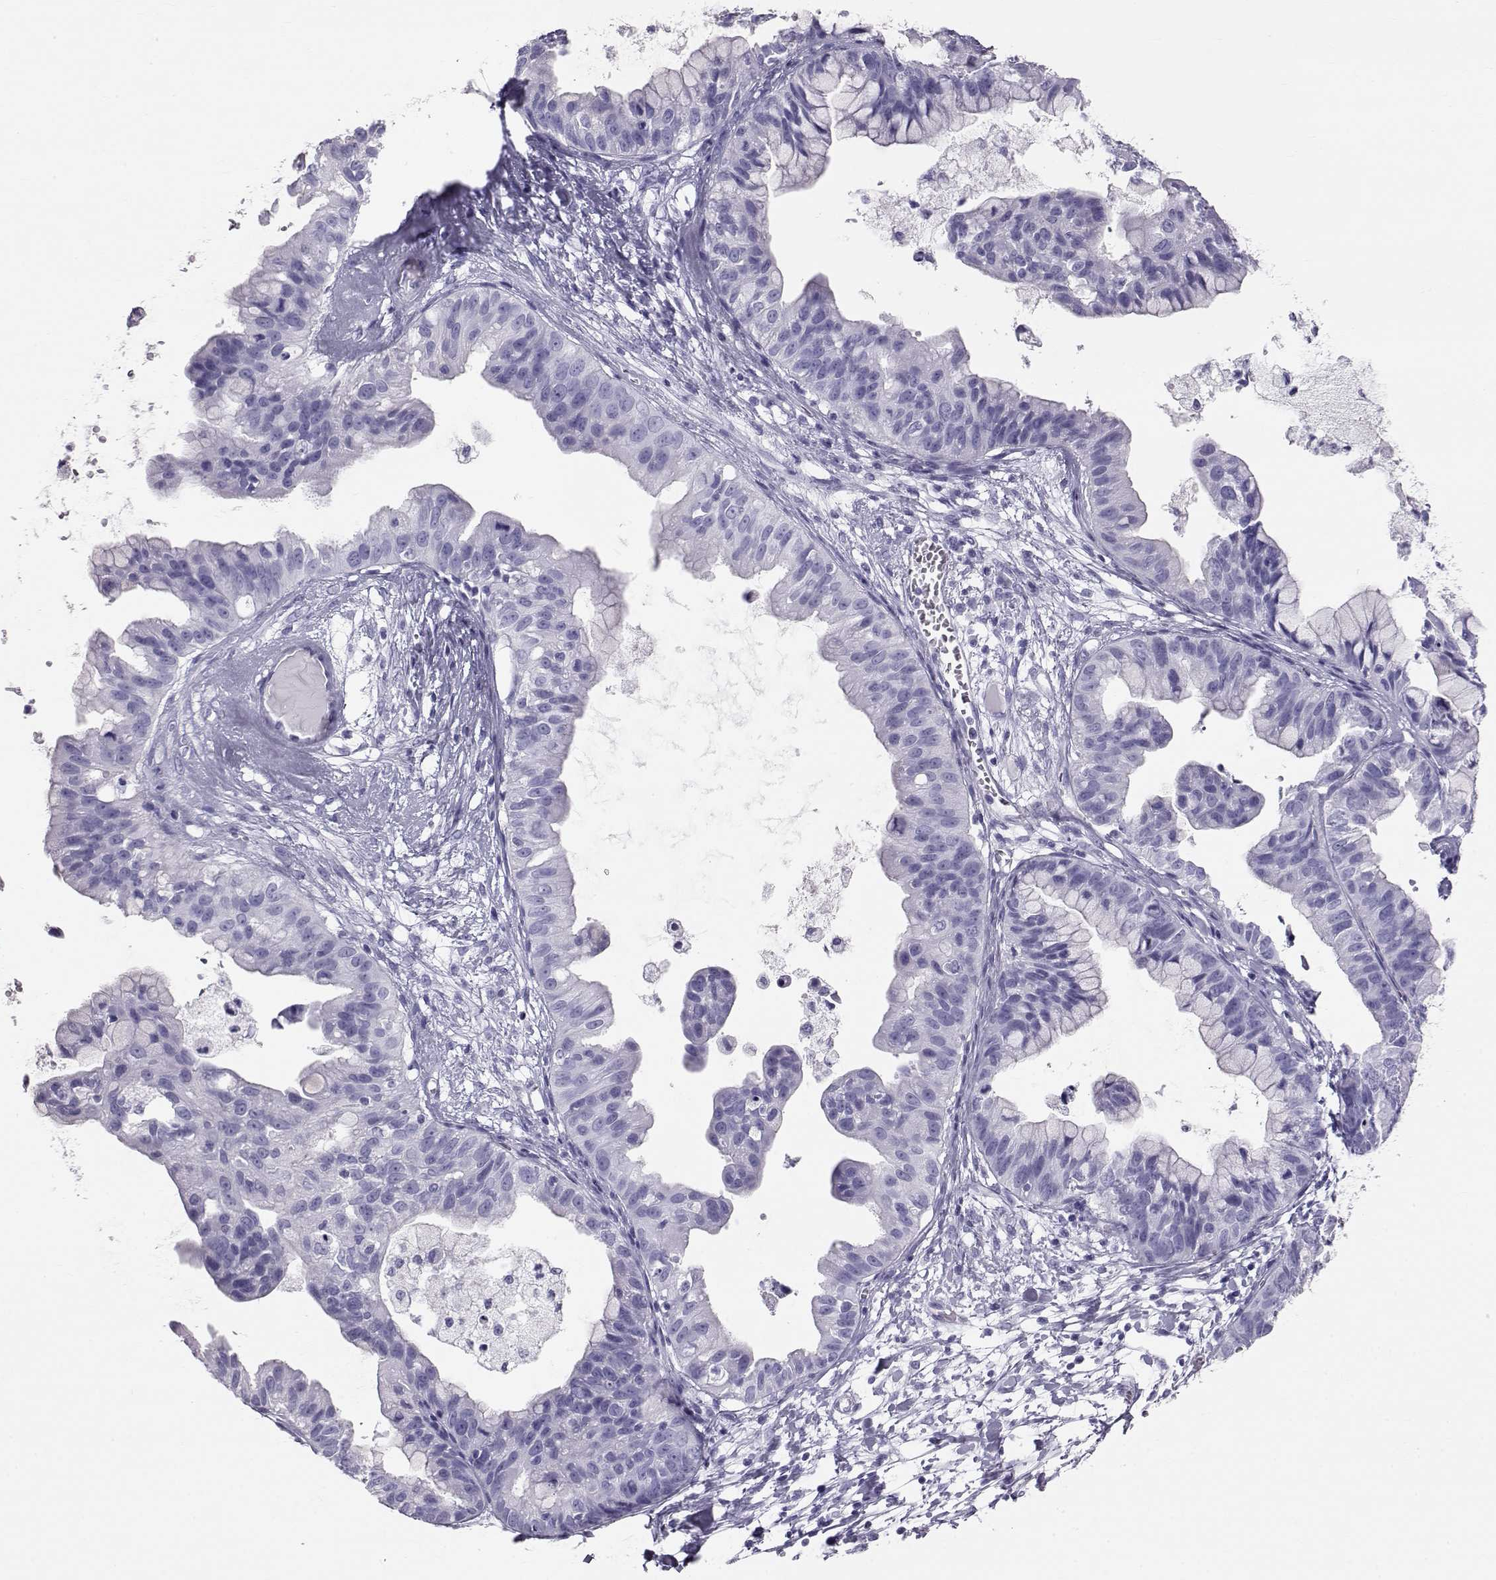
{"staining": {"intensity": "negative", "quantity": "none", "location": "none"}, "tissue": "ovarian cancer", "cell_type": "Tumor cells", "image_type": "cancer", "snomed": [{"axis": "morphology", "description": "Cystadenocarcinoma, mucinous, NOS"}, {"axis": "topography", "description": "Ovary"}], "caption": "Mucinous cystadenocarcinoma (ovarian) stained for a protein using immunohistochemistry (IHC) demonstrates no staining tumor cells.", "gene": "RD3", "patient": {"sex": "female", "age": 76}}